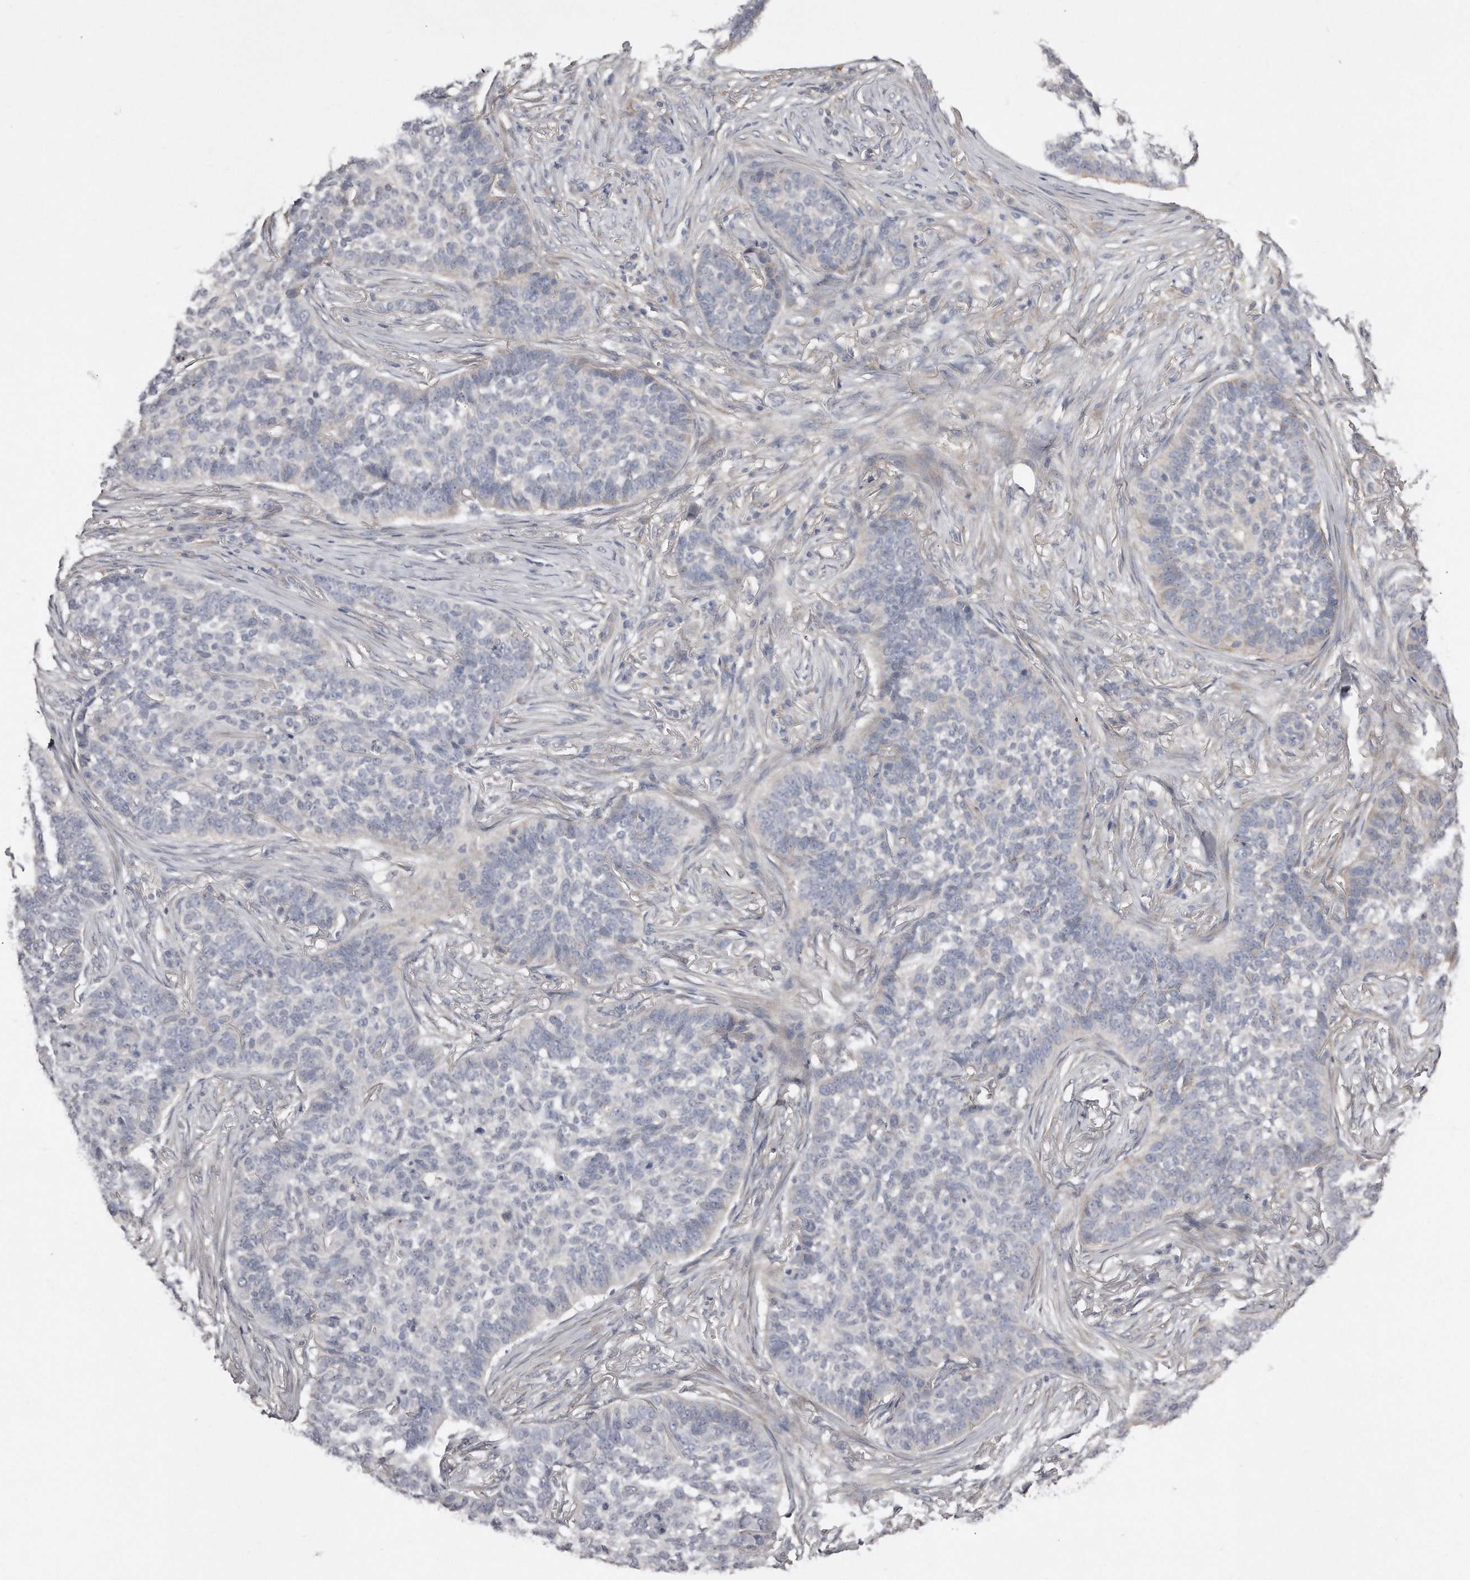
{"staining": {"intensity": "negative", "quantity": "none", "location": "none"}, "tissue": "skin cancer", "cell_type": "Tumor cells", "image_type": "cancer", "snomed": [{"axis": "morphology", "description": "Basal cell carcinoma"}, {"axis": "topography", "description": "Skin"}], "caption": "Immunohistochemistry of human skin cancer exhibits no positivity in tumor cells.", "gene": "LMOD1", "patient": {"sex": "male", "age": 85}}